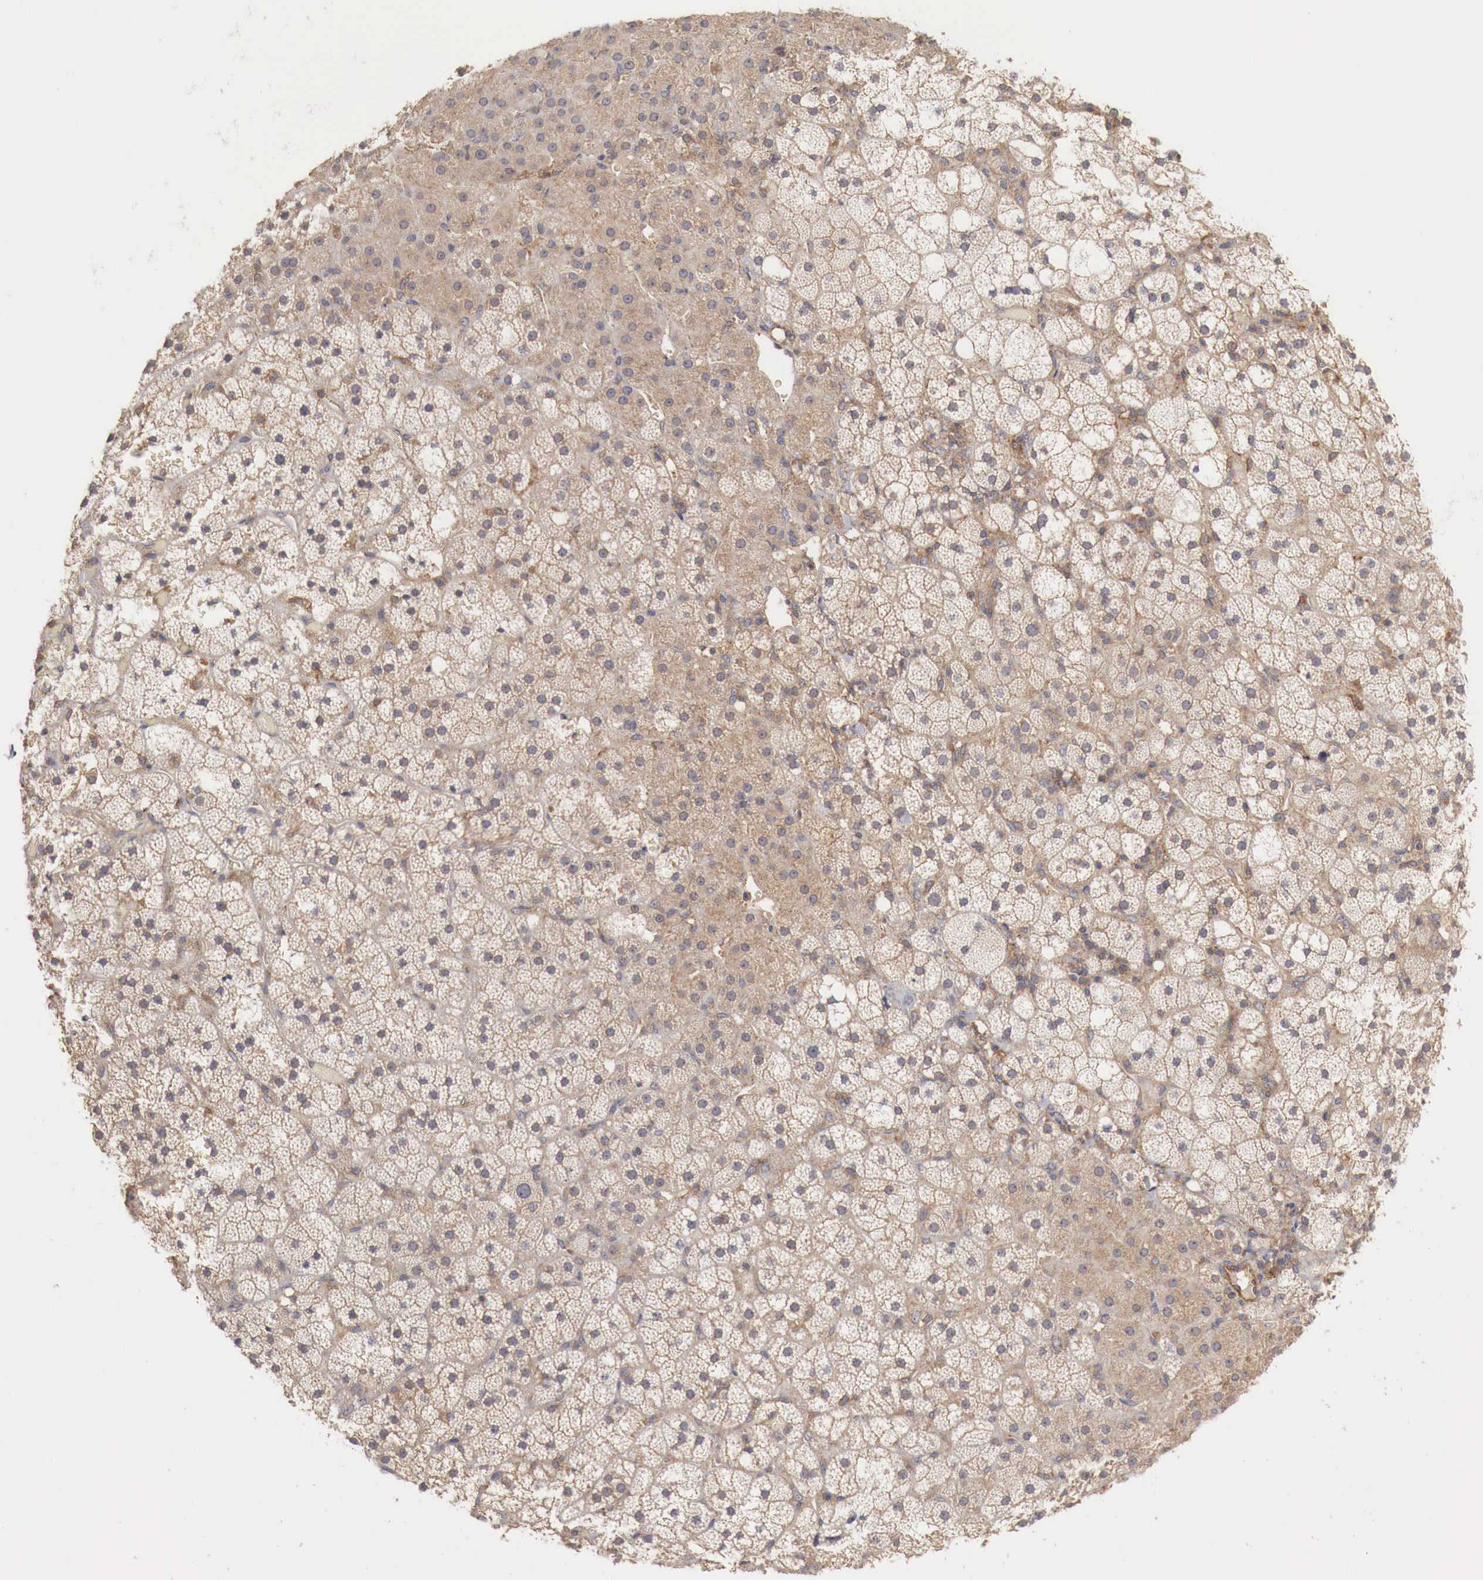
{"staining": {"intensity": "moderate", "quantity": ">75%", "location": "cytoplasmic/membranous"}, "tissue": "adrenal gland", "cell_type": "Glandular cells", "image_type": "normal", "snomed": [{"axis": "morphology", "description": "Normal tissue, NOS"}, {"axis": "topography", "description": "Adrenal gland"}], "caption": "Protein expression analysis of benign adrenal gland exhibits moderate cytoplasmic/membranous positivity in approximately >75% of glandular cells.", "gene": "ARMCX4", "patient": {"sex": "male", "age": 53}}